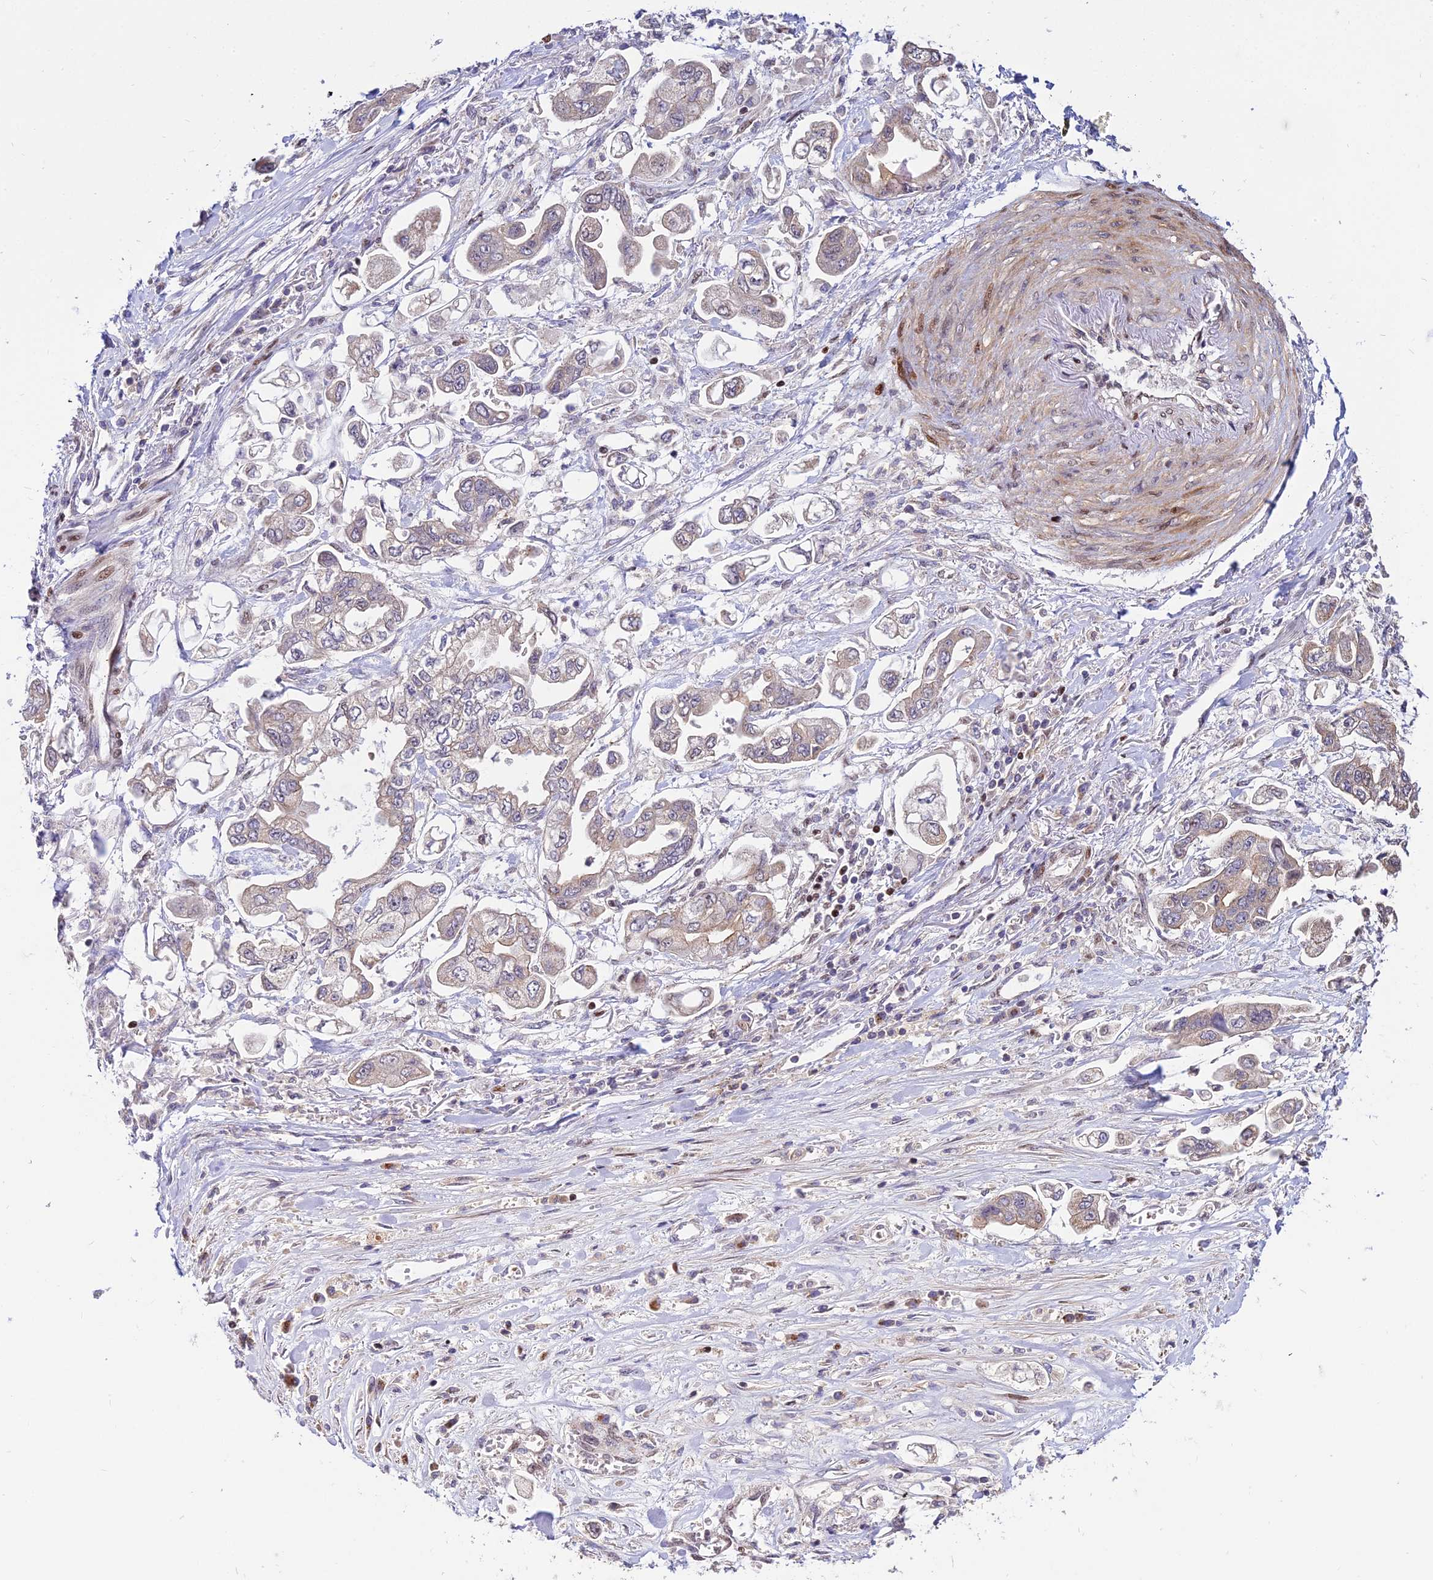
{"staining": {"intensity": "negative", "quantity": "none", "location": "none"}, "tissue": "stomach cancer", "cell_type": "Tumor cells", "image_type": "cancer", "snomed": [{"axis": "morphology", "description": "Adenocarcinoma, NOS"}, {"axis": "topography", "description": "Stomach"}], "caption": "This is an immunohistochemistry image of human stomach adenocarcinoma. There is no expression in tumor cells.", "gene": "CIB3", "patient": {"sex": "male", "age": 62}}